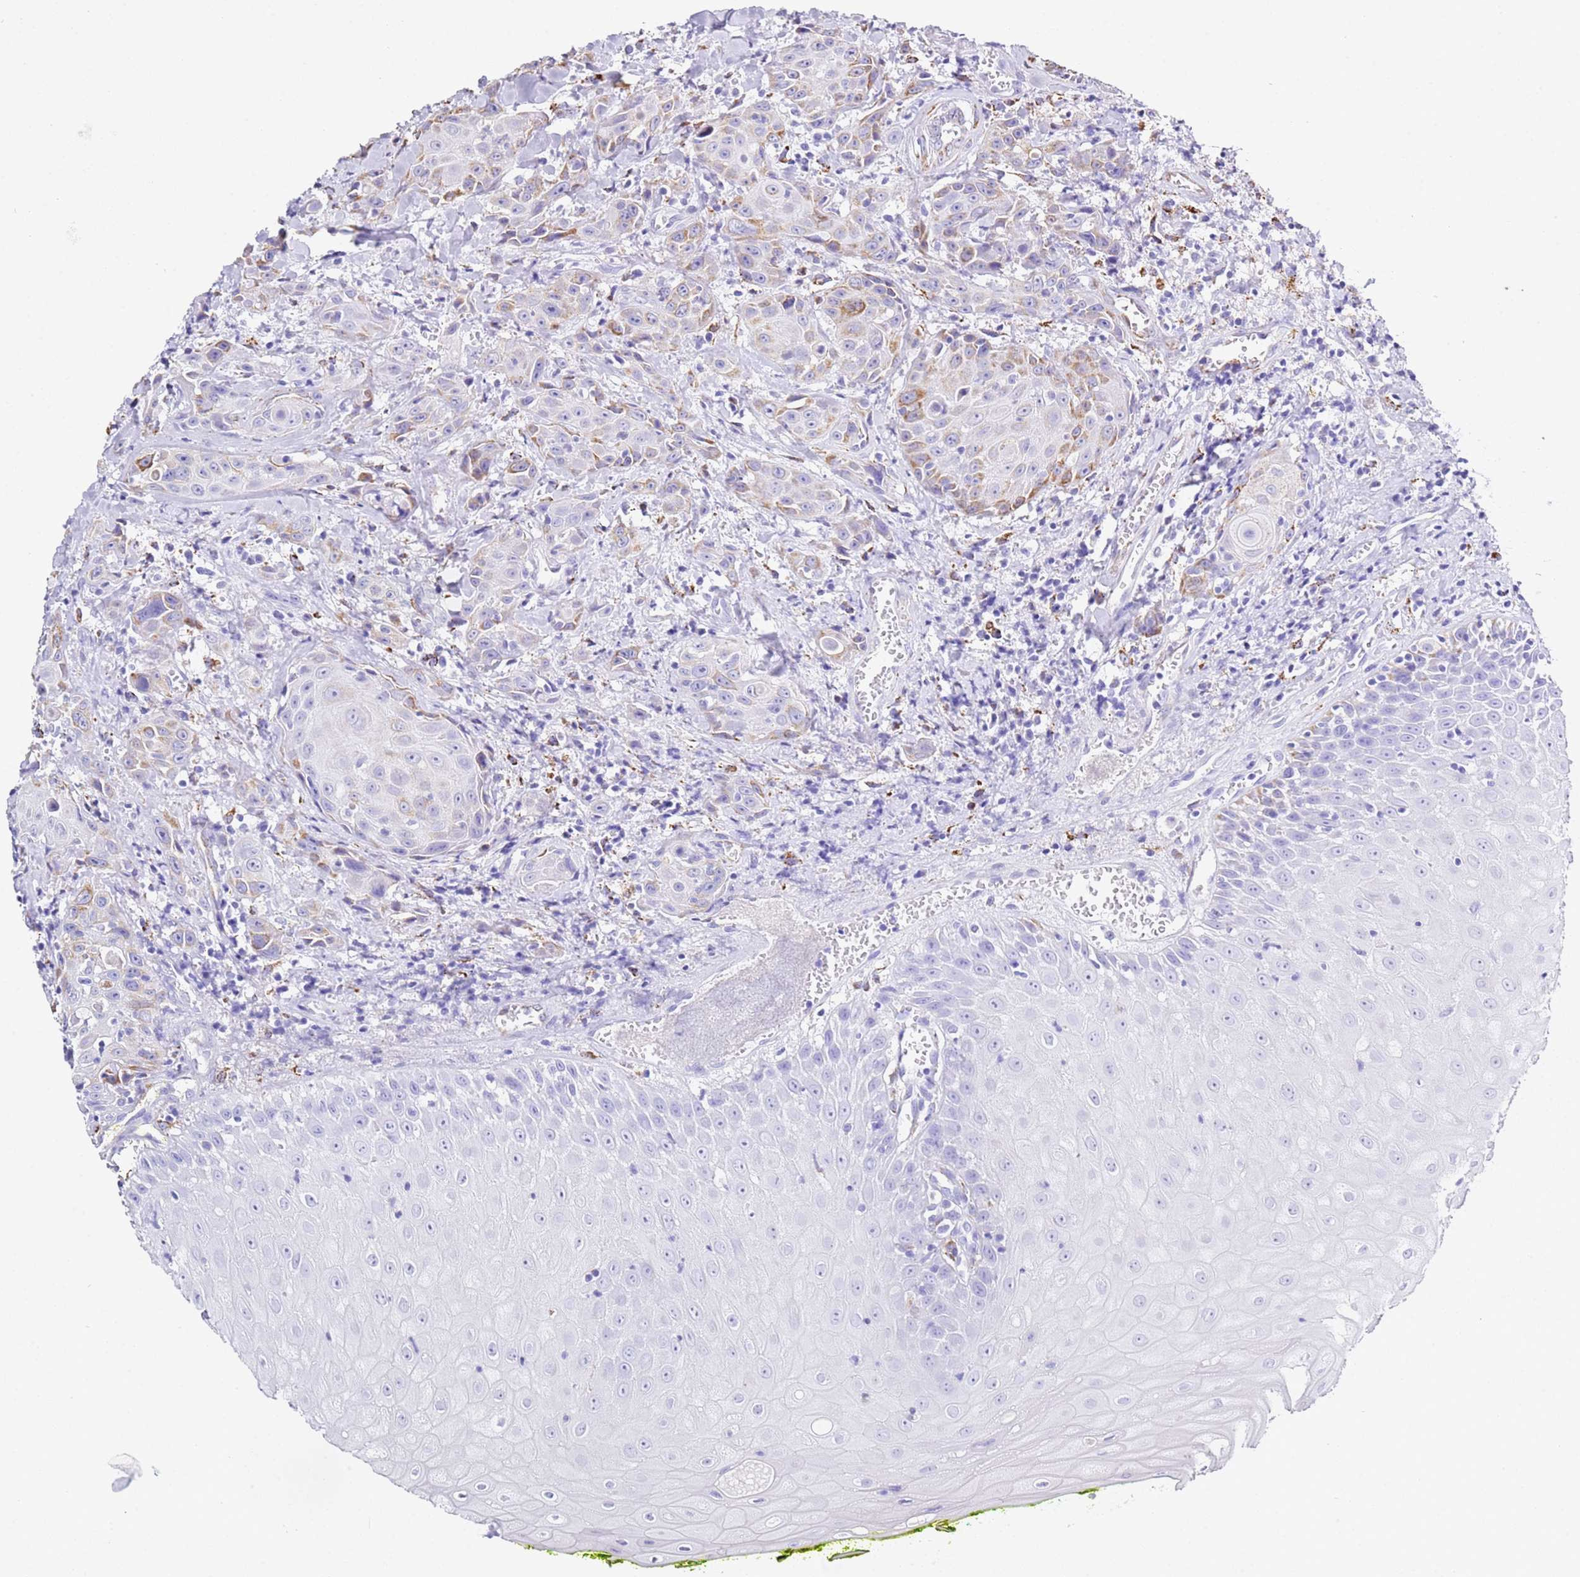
{"staining": {"intensity": "moderate", "quantity": "<25%", "location": "cytoplasmic/membranous"}, "tissue": "head and neck cancer", "cell_type": "Tumor cells", "image_type": "cancer", "snomed": [{"axis": "morphology", "description": "Squamous cell carcinoma, NOS"}, {"axis": "topography", "description": "Oral tissue"}, {"axis": "topography", "description": "Head-Neck"}], "caption": "The immunohistochemical stain labels moderate cytoplasmic/membranous expression in tumor cells of squamous cell carcinoma (head and neck) tissue. (brown staining indicates protein expression, while blue staining denotes nuclei).", "gene": "PTBP2", "patient": {"sex": "female", "age": 82}}